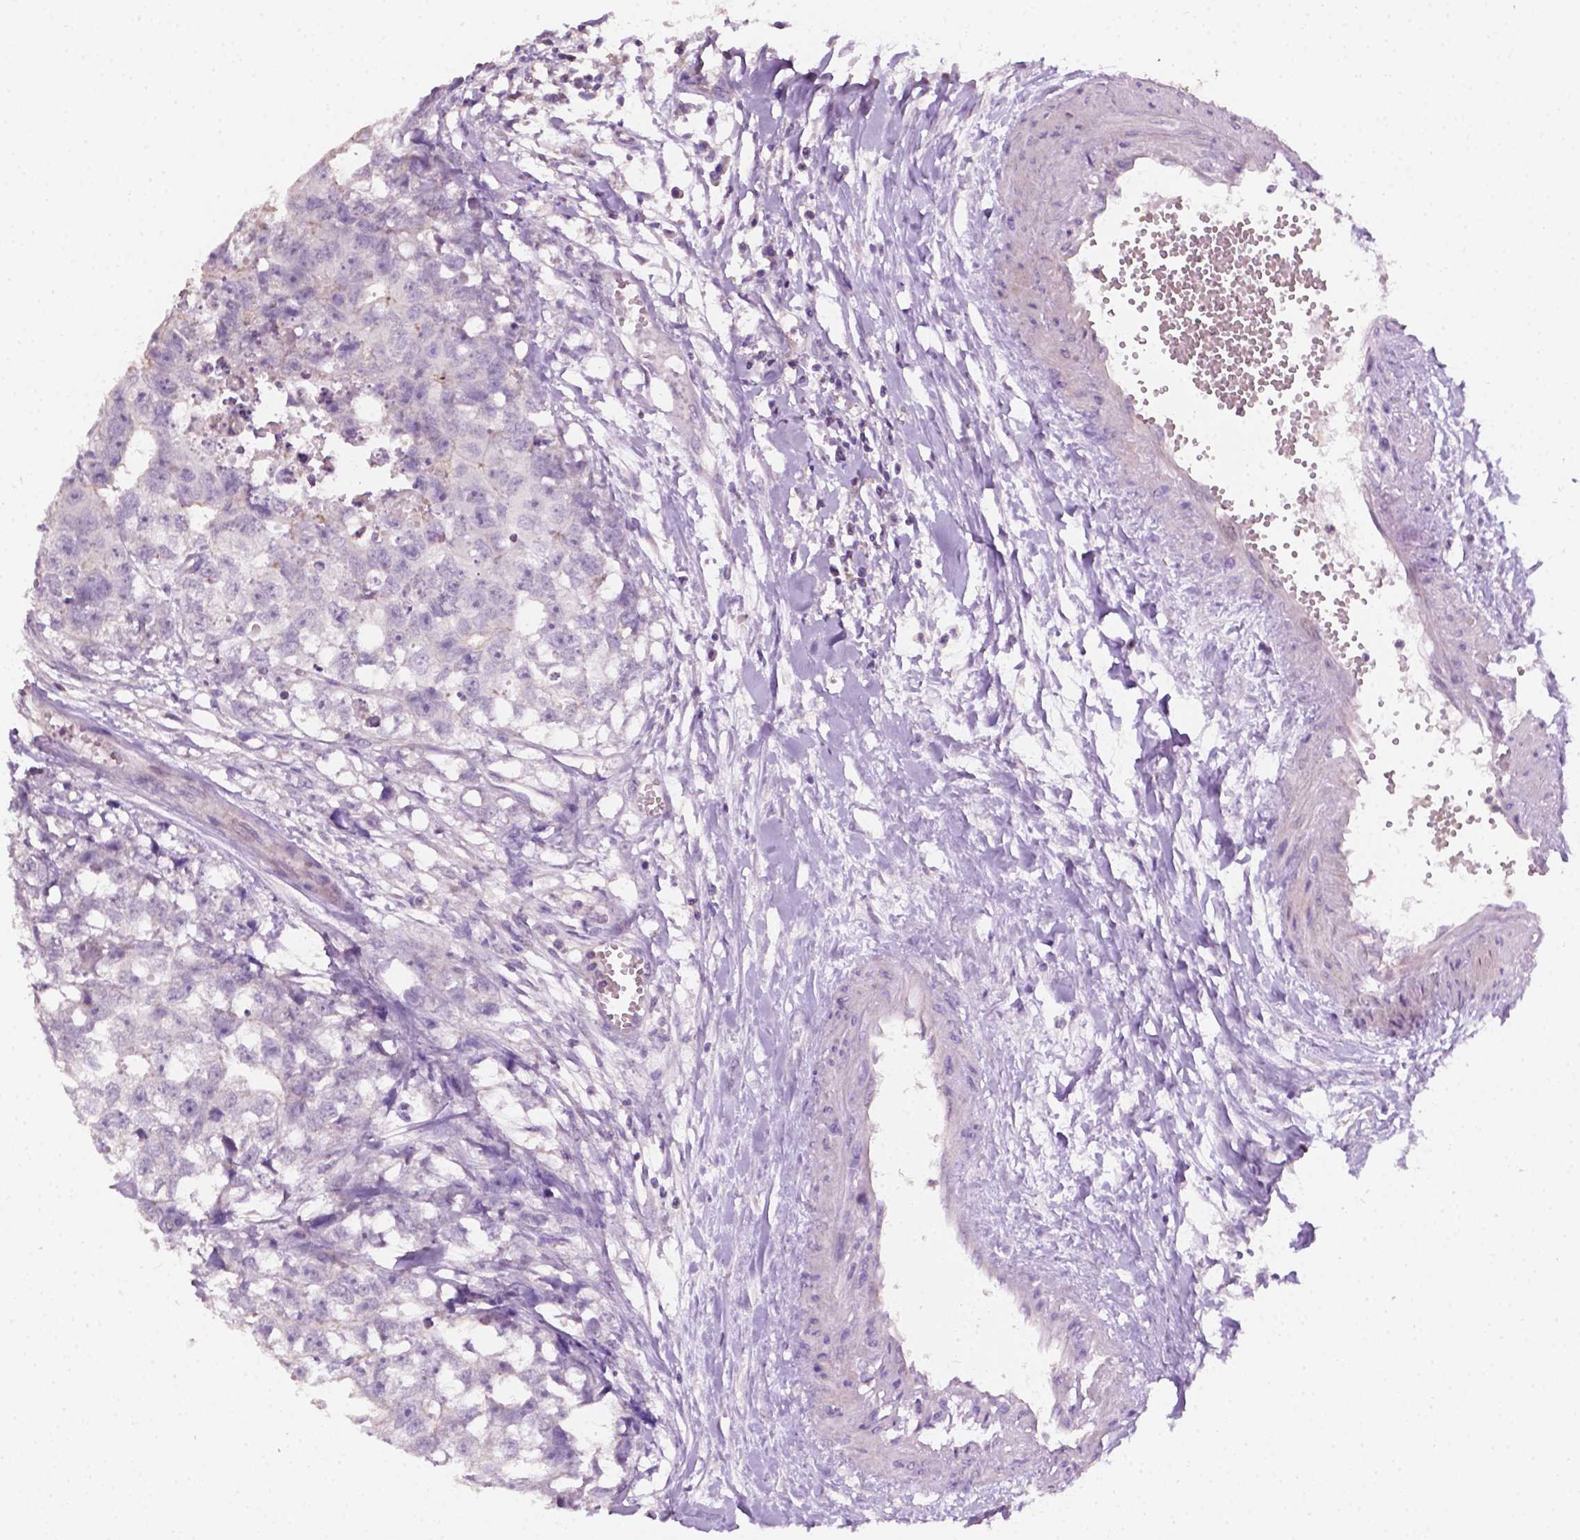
{"staining": {"intensity": "negative", "quantity": "none", "location": "none"}, "tissue": "testis cancer", "cell_type": "Tumor cells", "image_type": "cancer", "snomed": [{"axis": "morphology", "description": "Carcinoma, Embryonal, NOS"}, {"axis": "morphology", "description": "Teratoma, malignant, NOS"}, {"axis": "topography", "description": "Testis"}], "caption": "High magnification brightfield microscopy of testis teratoma (malignant) stained with DAB (brown) and counterstained with hematoxylin (blue): tumor cells show no significant staining.", "gene": "EGFR", "patient": {"sex": "male", "age": 44}}